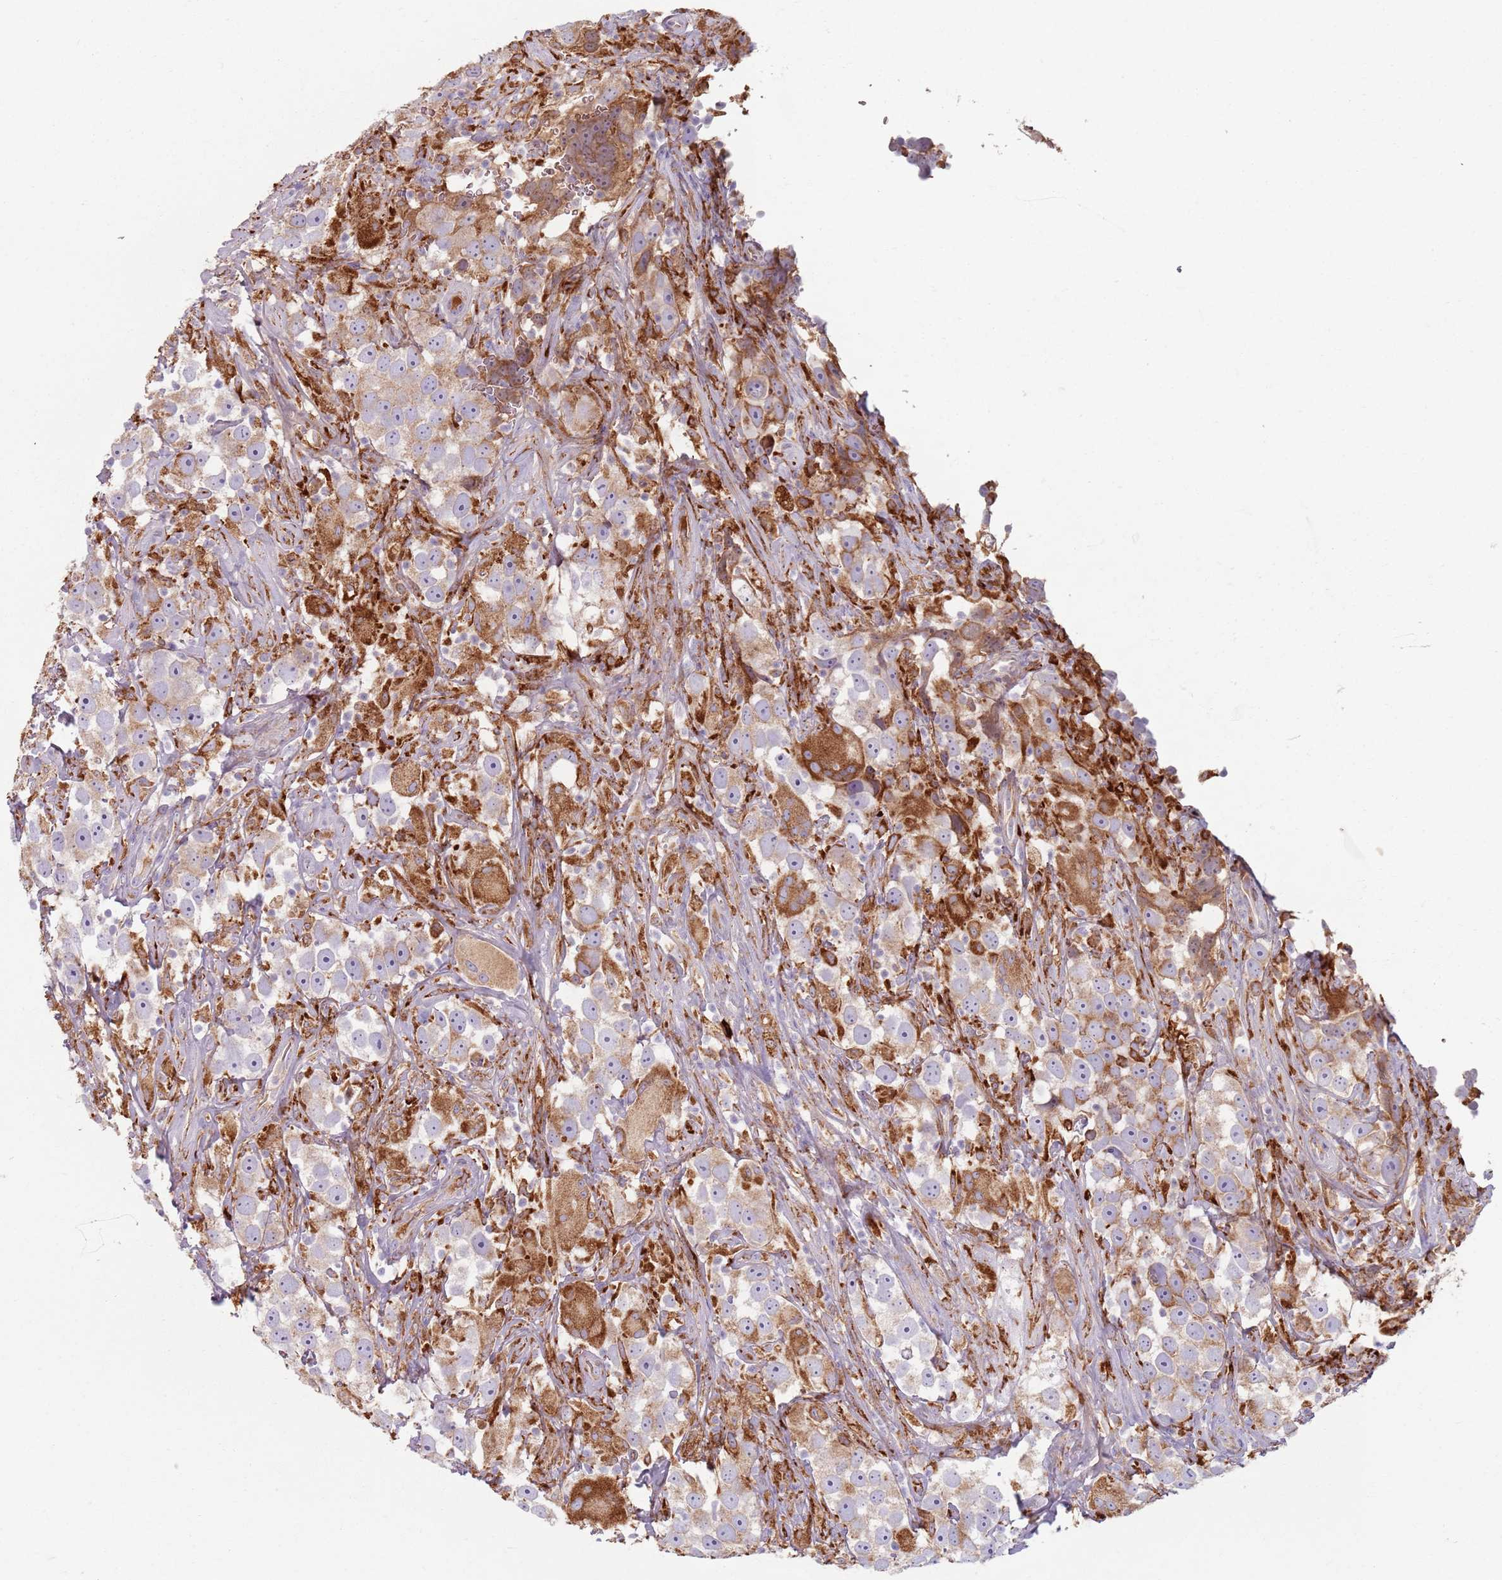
{"staining": {"intensity": "weak", "quantity": "<25%", "location": "cytoplasmic/membranous"}, "tissue": "testis cancer", "cell_type": "Tumor cells", "image_type": "cancer", "snomed": [{"axis": "morphology", "description": "Seminoma, NOS"}, {"axis": "topography", "description": "Testis"}], "caption": "Tumor cells show no significant expression in testis cancer (seminoma).", "gene": "COLGALT1", "patient": {"sex": "male", "age": 49}}